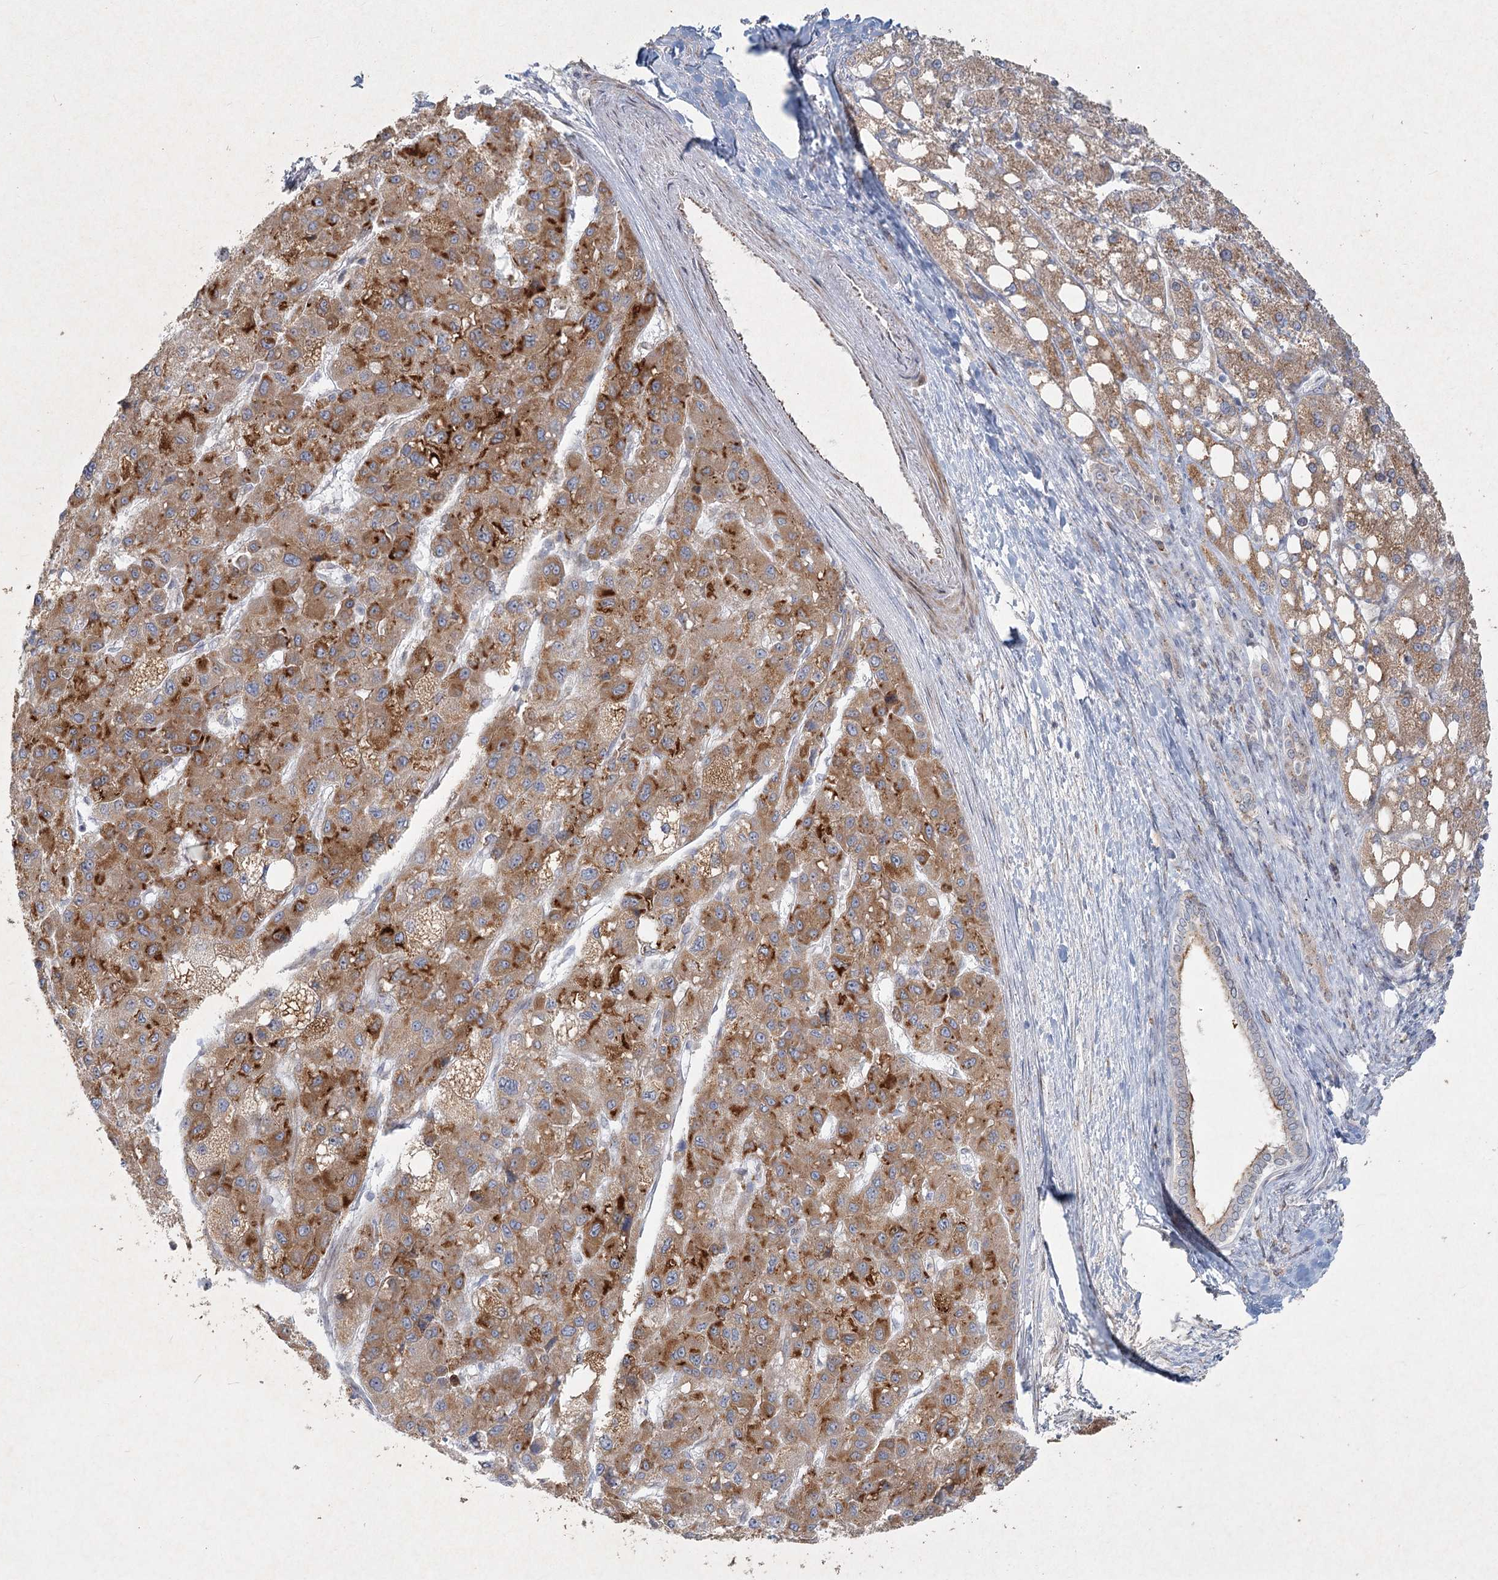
{"staining": {"intensity": "moderate", "quantity": ">75%", "location": "cytoplasmic/membranous"}, "tissue": "liver cancer", "cell_type": "Tumor cells", "image_type": "cancer", "snomed": [{"axis": "morphology", "description": "Carcinoma, Hepatocellular, NOS"}, {"axis": "topography", "description": "Liver"}], "caption": "Liver cancer (hepatocellular carcinoma) was stained to show a protein in brown. There is medium levels of moderate cytoplasmic/membranous expression in about >75% of tumor cells.", "gene": "LRP2BP", "patient": {"sex": "male", "age": 80}}